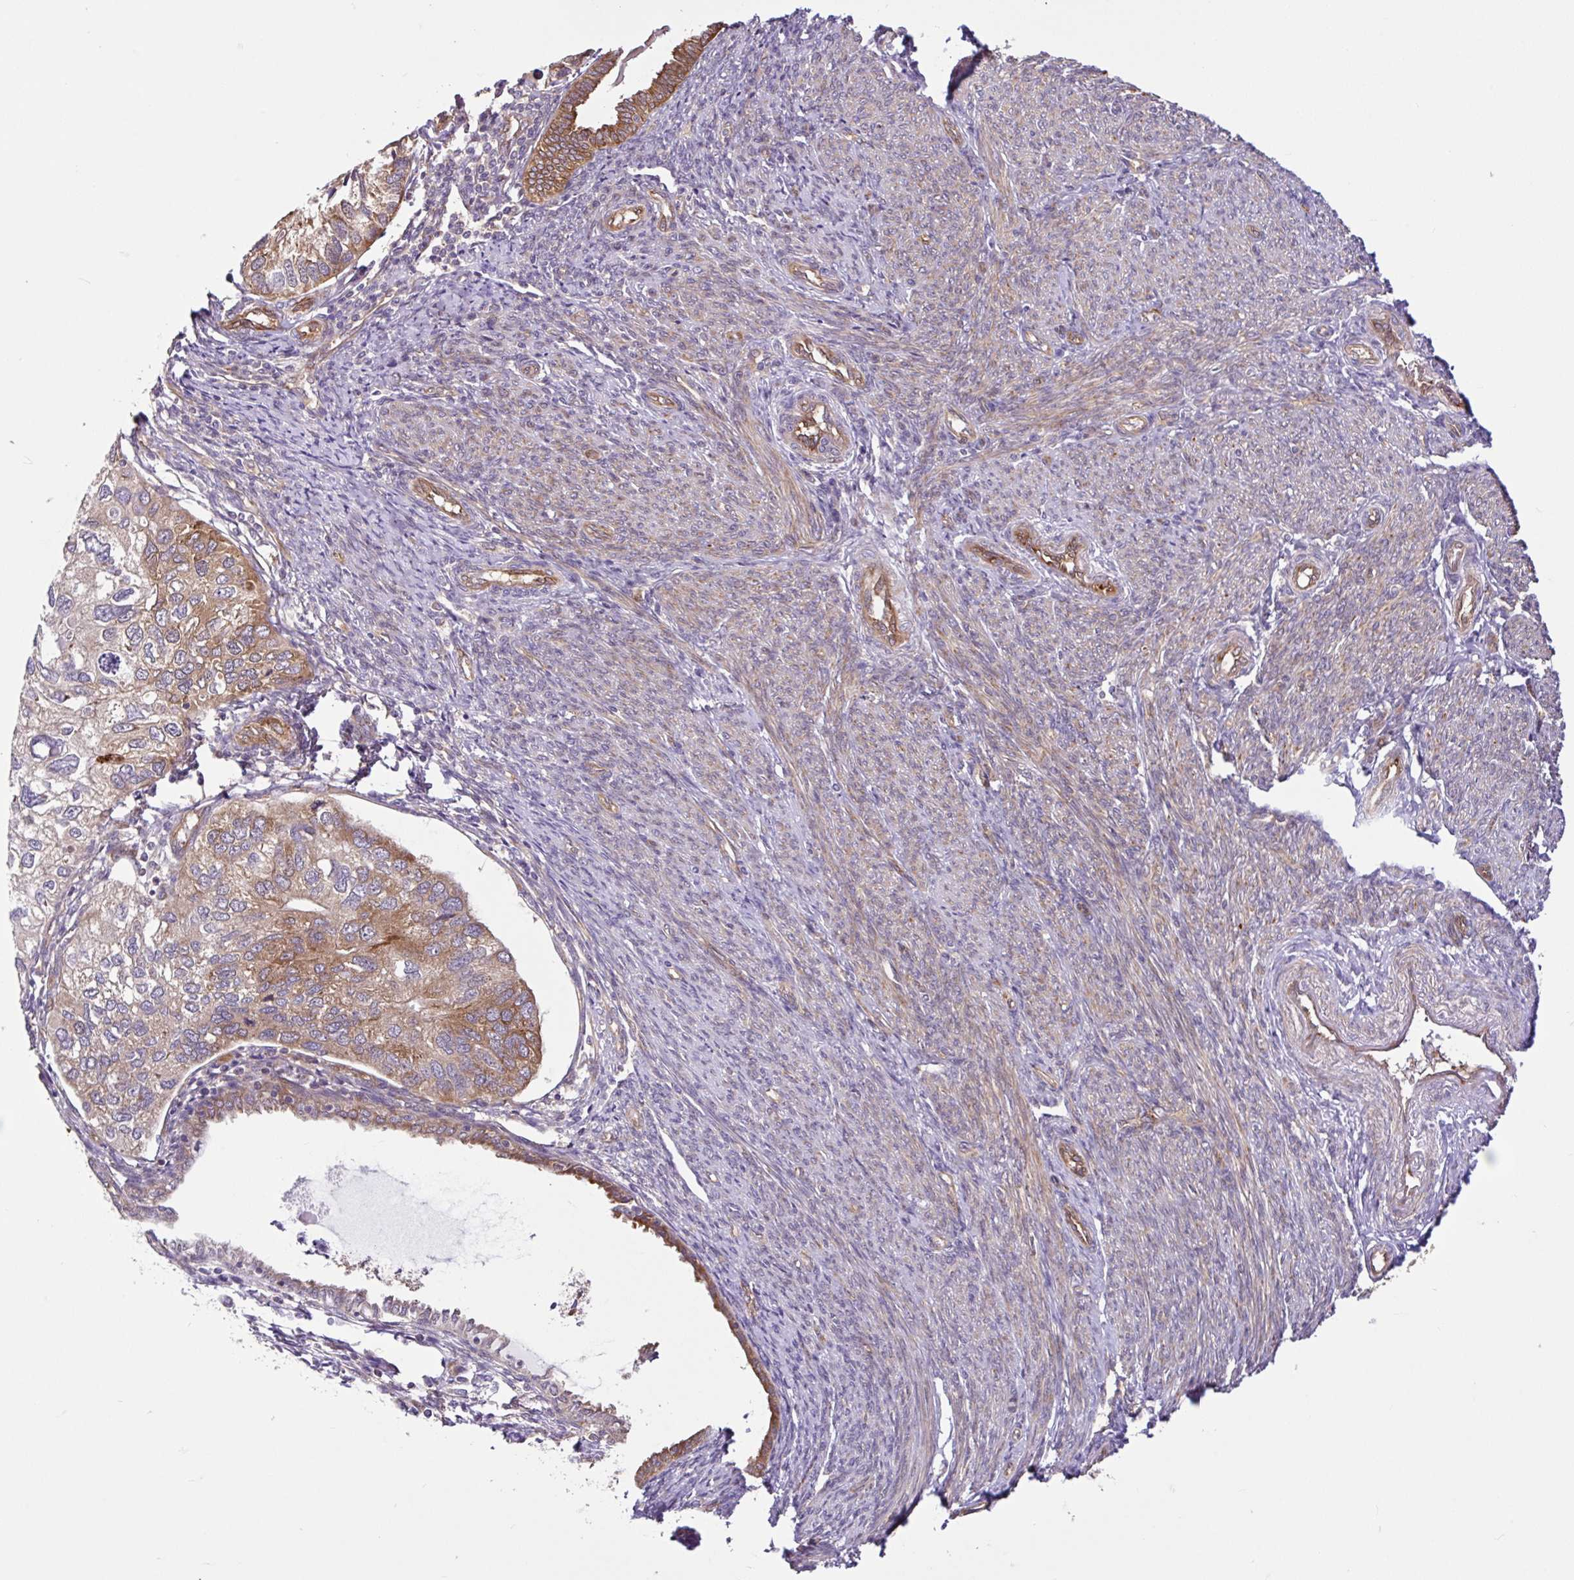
{"staining": {"intensity": "moderate", "quantity": "25%-75%", "location": "cytoplasmic/membranous"}, "tissue": "endometrial cancer", "cell_type": "Tumor cells", "image_type": "cancer", "snomed": [{"axis": "morphology", "description": "Carcinoma, NOS"}, {"axis": "topography", "description": "Uterus"}], "caption": "Immunohistochemical staining of human endometrial carcinoma shows medium levels of moderate cytoplasmic/membranous protein staining in approximately 25%-75% of tumor cells. Using DAB (3,3'-diaminobenzidine) (brown) and hematoxylin (blue) stains, captured at high magnification using brightfield microscopy.", "gene": "NTPCR", "patient": {"sex": "female", "age": 76}}